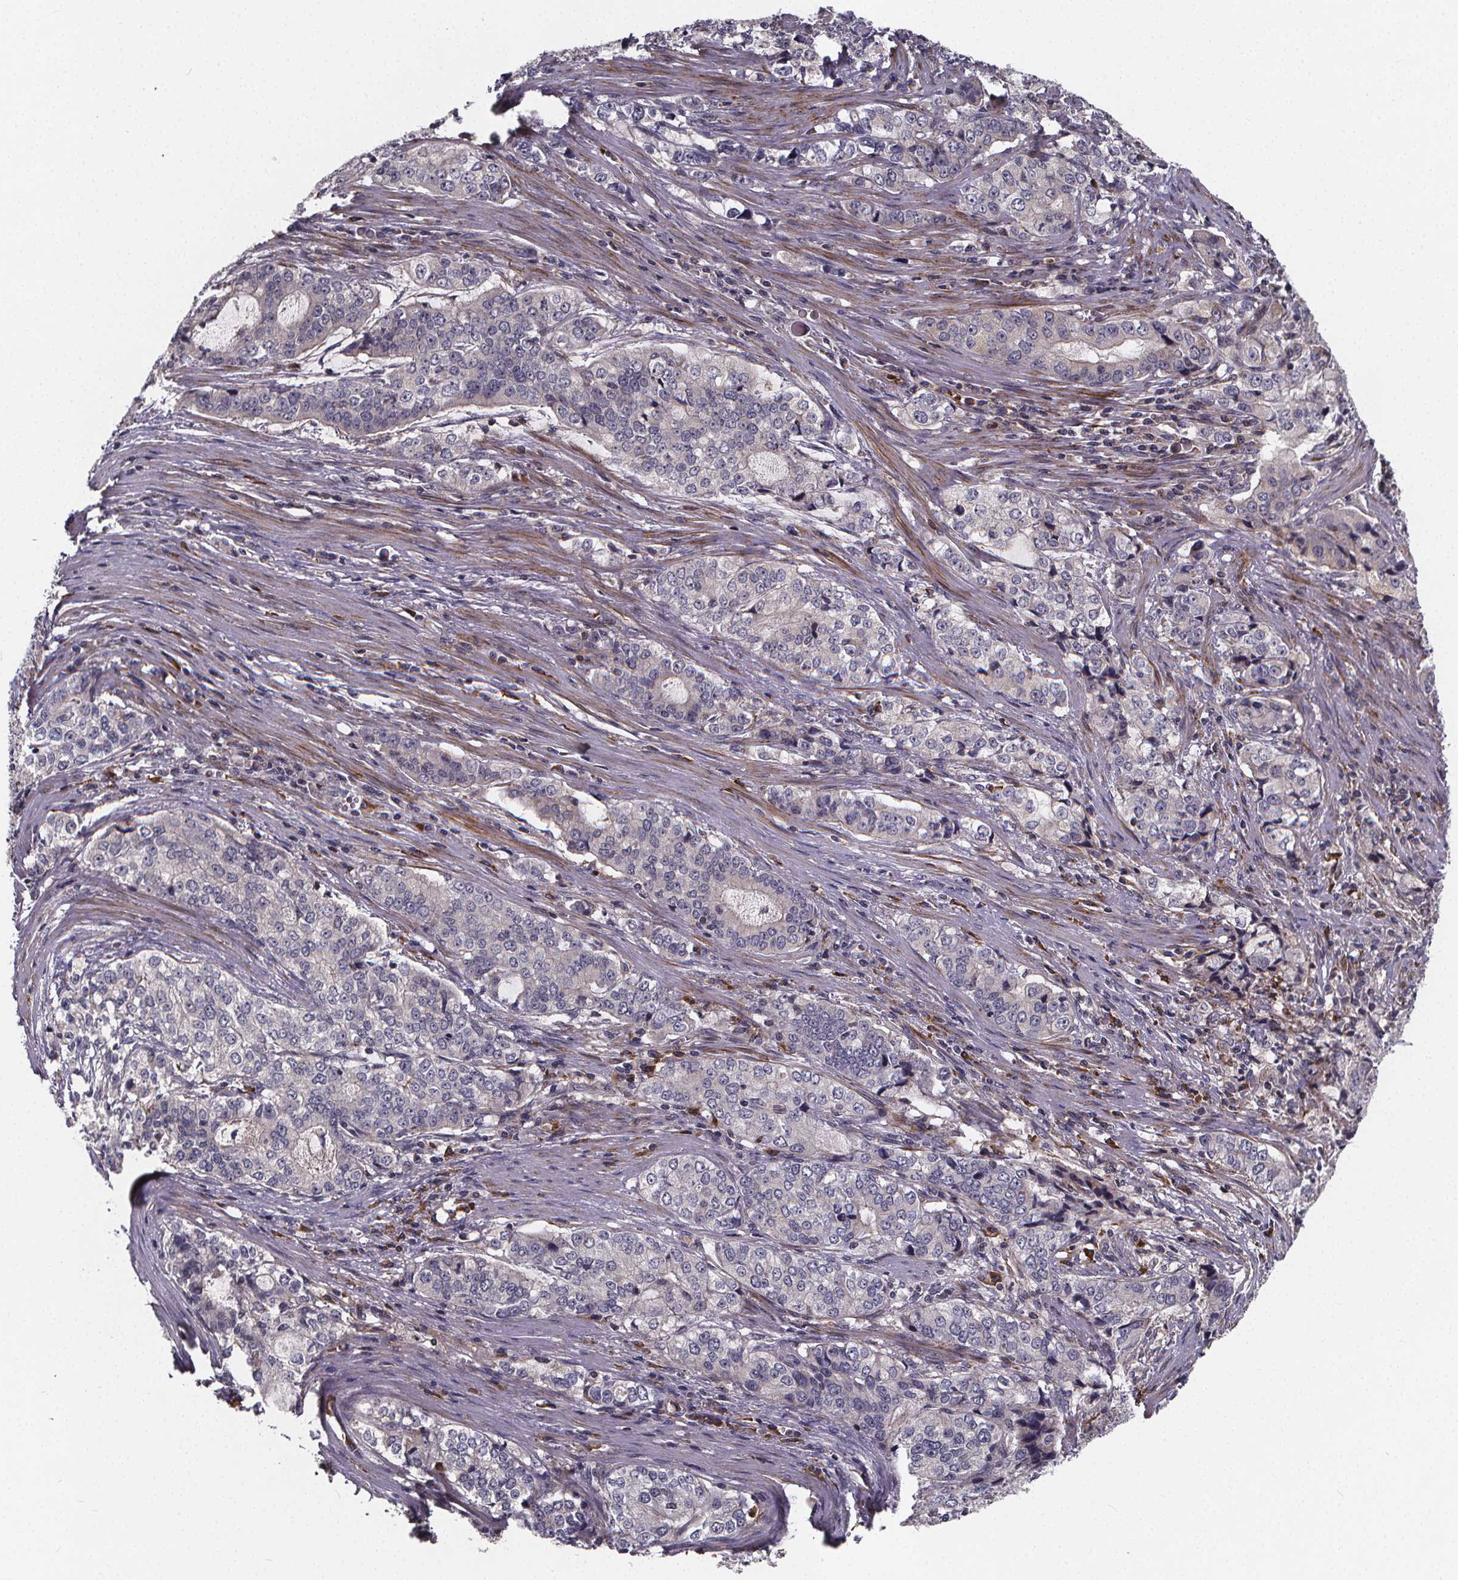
{"staining": {"intensity": "negative", "quantity": "none", "location": "none"}, "tissue": "stomach cancer", "cell_type": "Tumor cells", "image_type": "cancer", "snomed": [{"axis": "morphology", "description": "Adenocarcinoma, NOS"}, {"axis": "topography", "description": "Stomach, lower"}], "caption": "This is an immunohistochemistry (IHC) micrograph of stomach cancer. There is no positivity in tumor cells.", "gene": "FBXW2", "patient": {"sex": "female", "age": 72}}